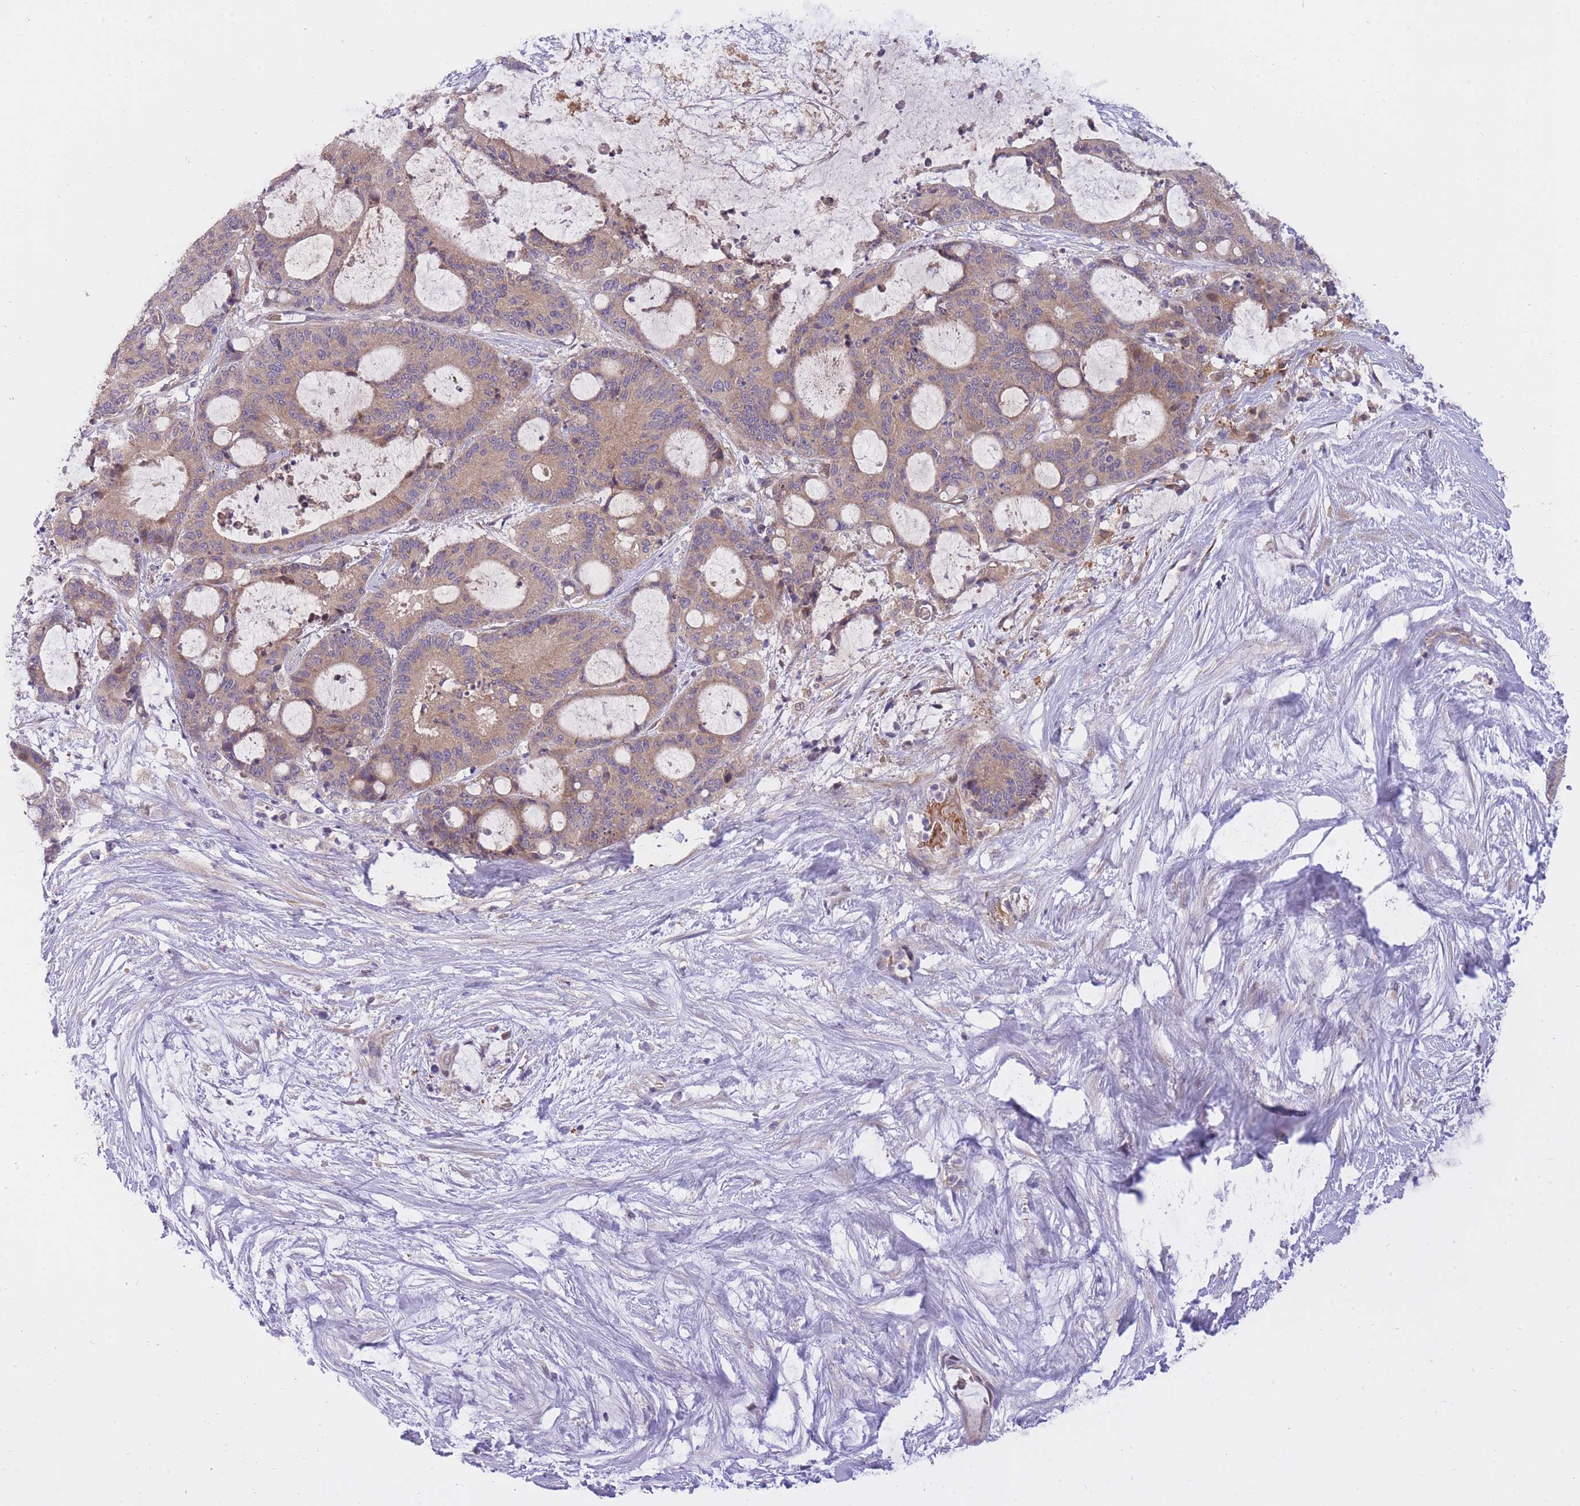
{"staining": {"intensity": "weak", "quantity": "25%-75%", "location": "cytoplasmic/membranous"}, "tissue": "liver cancer", "cell_type": "Tumor cells", "image_type": "cancer", "snomed": [{"axis": "morphology", "description": "Normal tissue, NOS"}, {"axis": "morphology", "description": "Cholangiocarcinoma"}, {"axis": "topography", "description": "Liver"}, {"axis": "topography", "description": "Peripheral nerve tissue"}], "caption": "Protein analysis of liver cancer tissue displays weak cytoplasmic/membranous positivity in approximately 25%-75% of tumor cells.", "gene": "CRYGN", "patient": {"sex": "female", "age": 73}}